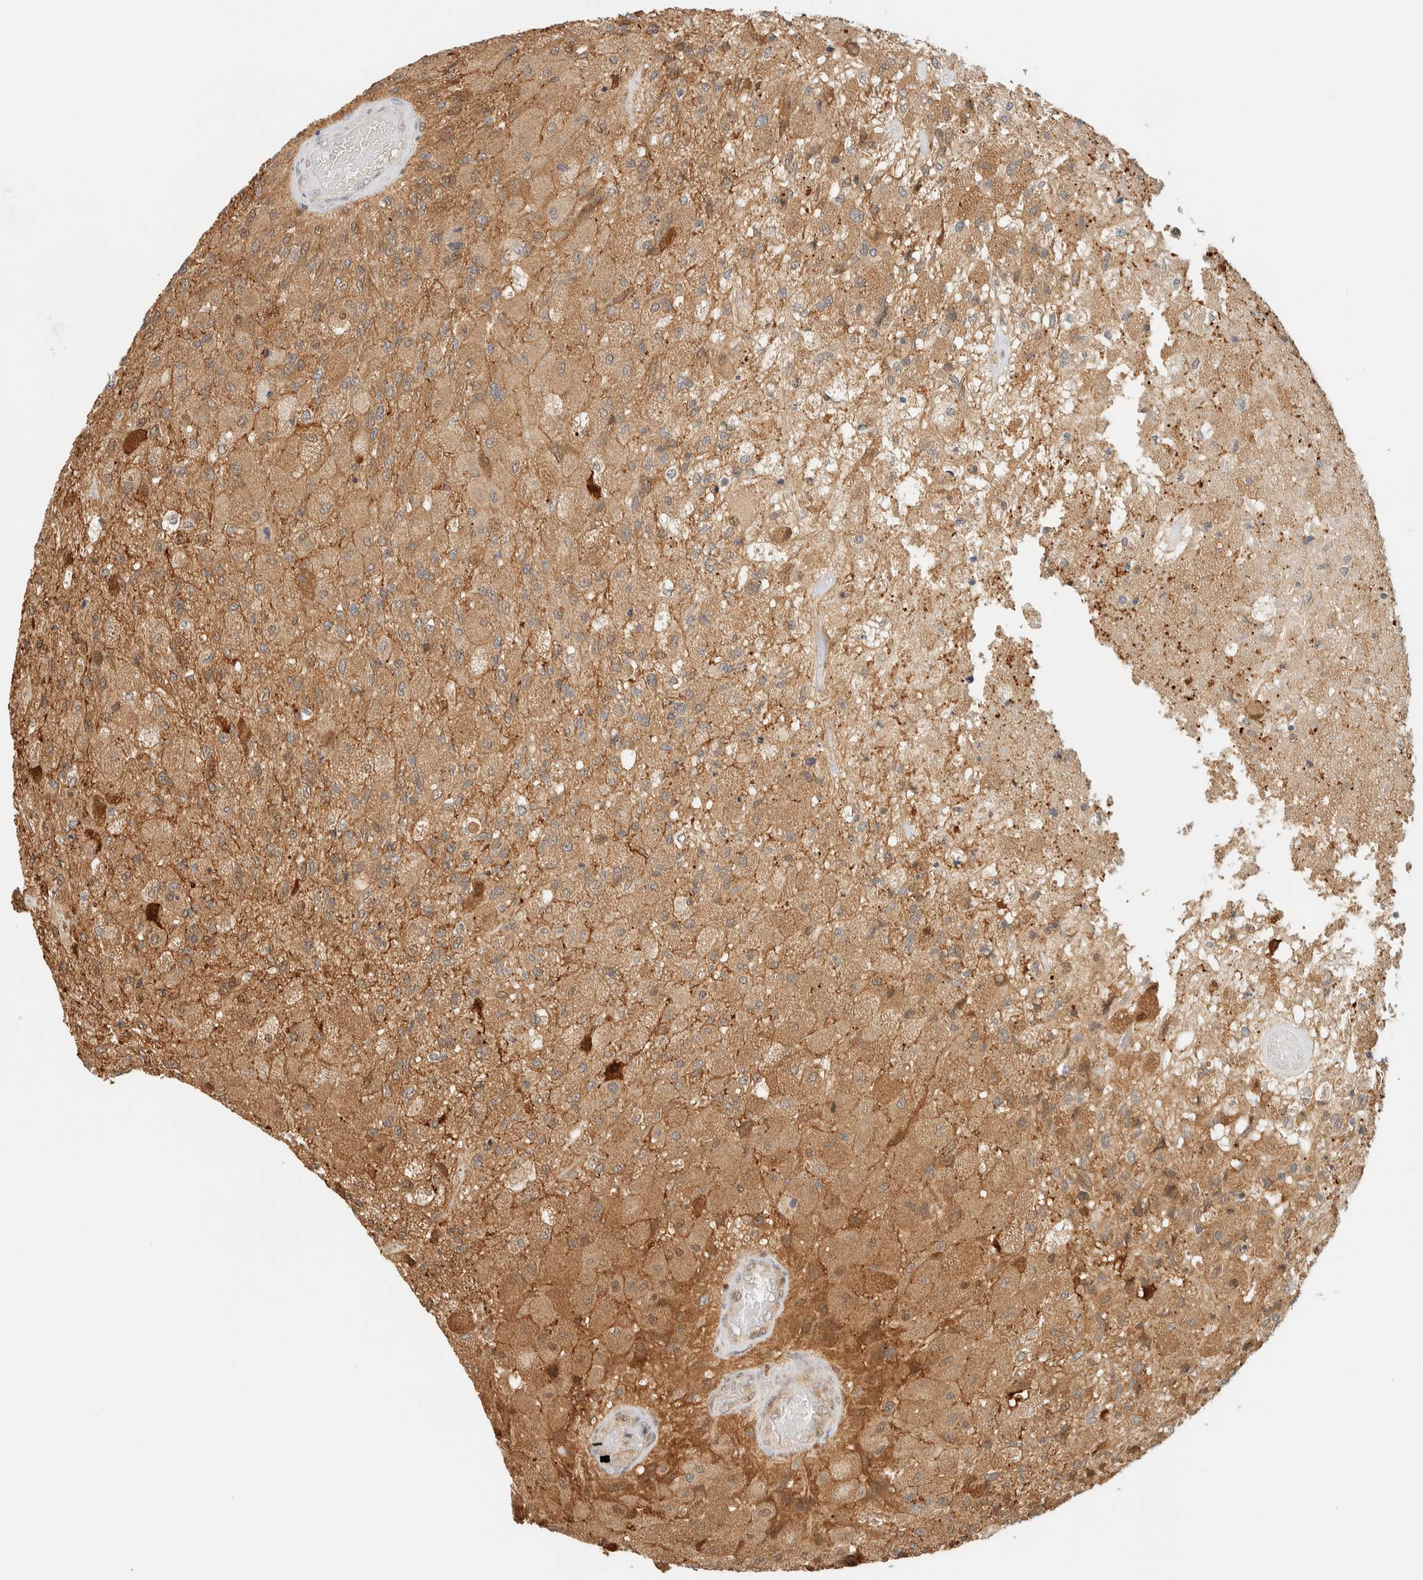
{"staining": {"intensity": "weak", "quantity": ">75%", "location": "cytoplasmic/membranous"}, "tissue": "glioma", "cell_type": "Tumor cells", "image_type": "cancer", "snomed": [{"axis": "morphology", "description": "Normal tissue, NOS"}, {"axis": "morphology", "description": "Glioma, malignant, High grade"}, {"axis": "topography", "description": "Cerebral cortex"}], "caption": "Immunohistochemical staining of human glioma displays low levels of weak cytoplasmic/membranous protein expression in approximately >75% of tumor cells.", "gene": "ZBTB37", "patient": {"sex": "male", "age": 77}}